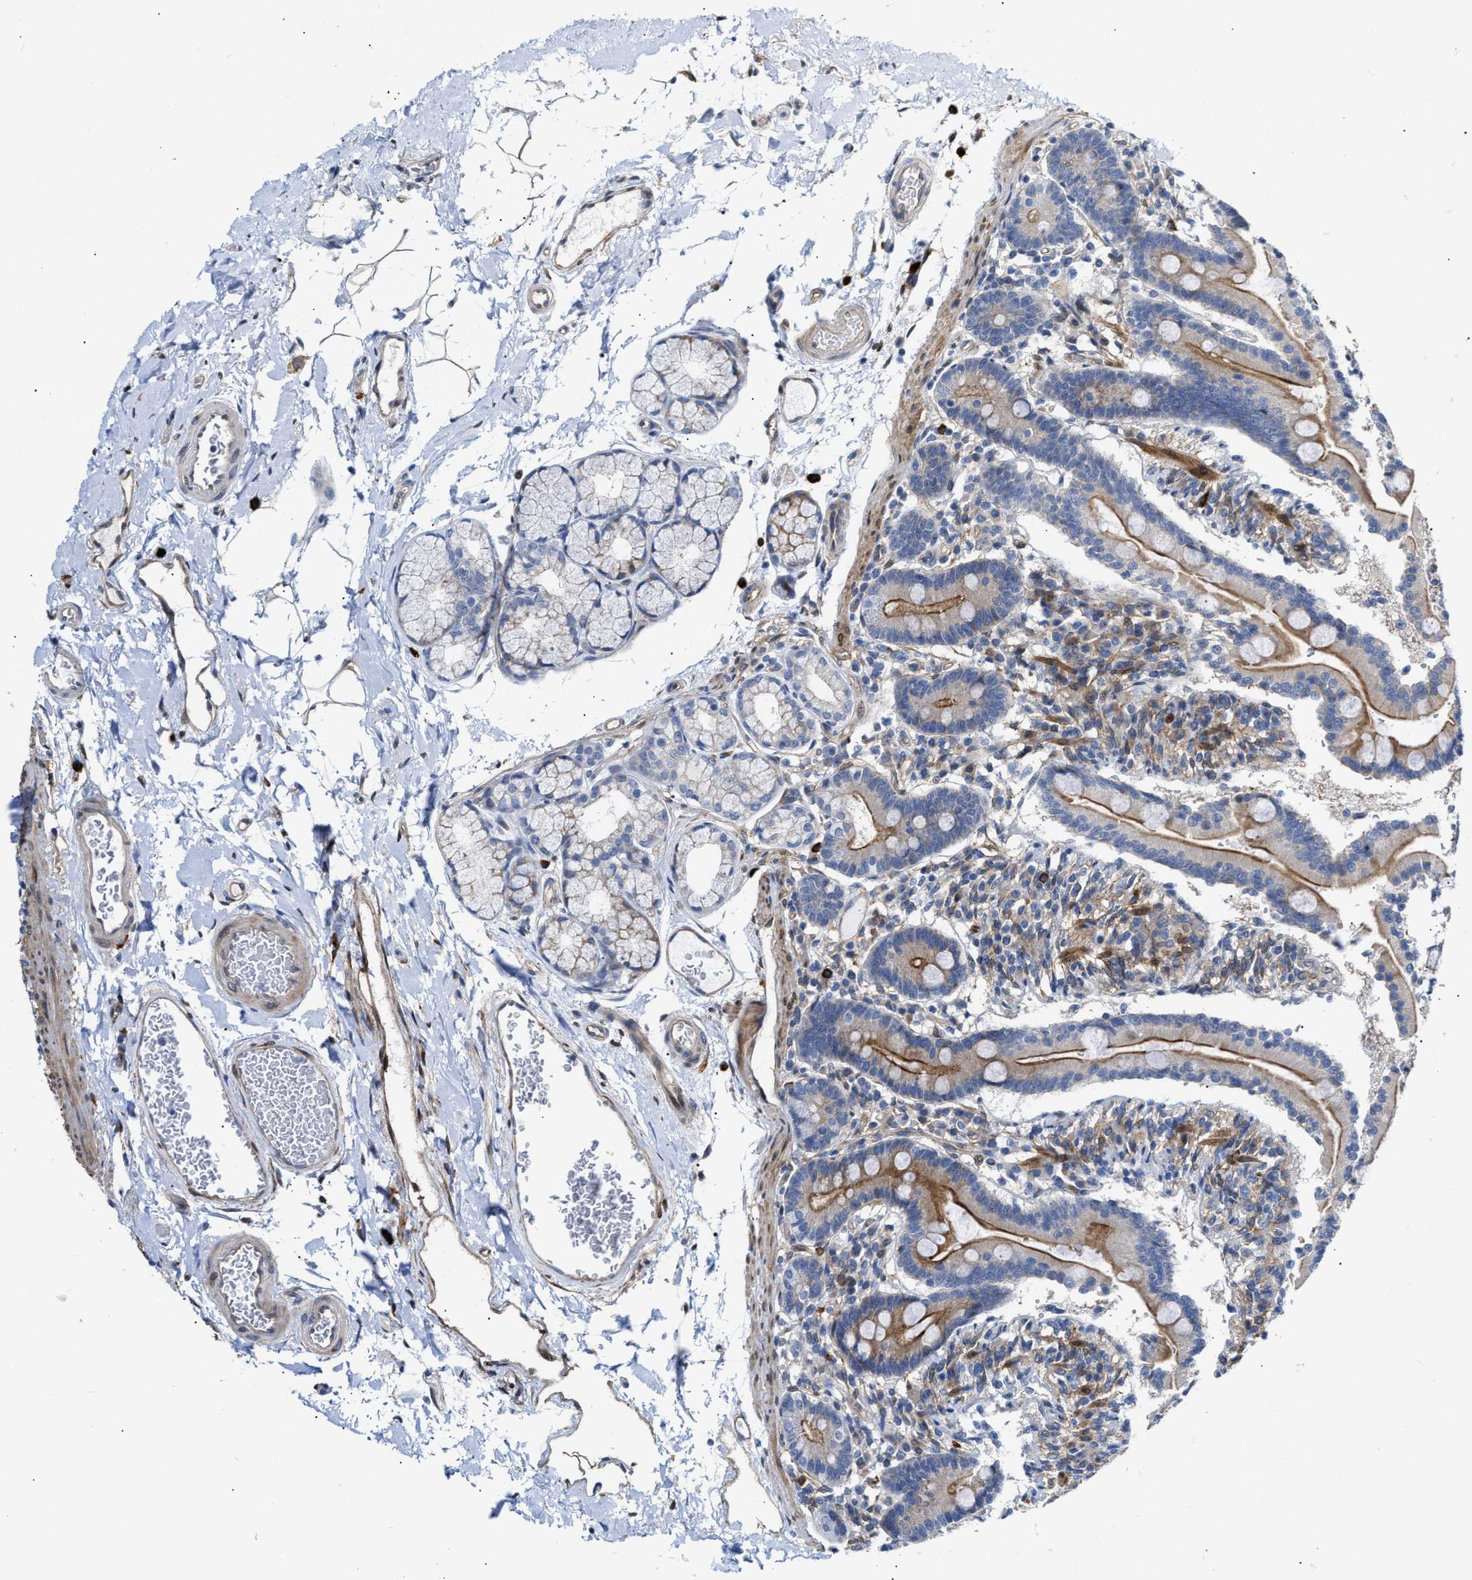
{"staining": {"intensity": "strong", "quantity": ">75%", "location": "cytoplasmic/membranous"}, "tissue": "duodenum", "cell_type": "Glandular cells", "image_type": "normal", "snomed": [{"axis": "morphology", "description": "Normal tissue, NOS"}, {"axis": "topography", "description": "Duodenum"}], "caption": "DAB immunohistochemical staining of normal human duodenum displays strong cytoplasmic/membranous protein expression in about >75% of glandular cells. (DAB (3,3'-diaminobenzidine) IHC with brightfield microscopy, high magnification).", "gene": "FHL1", "patient": {"sex": "male", "age": 54}}